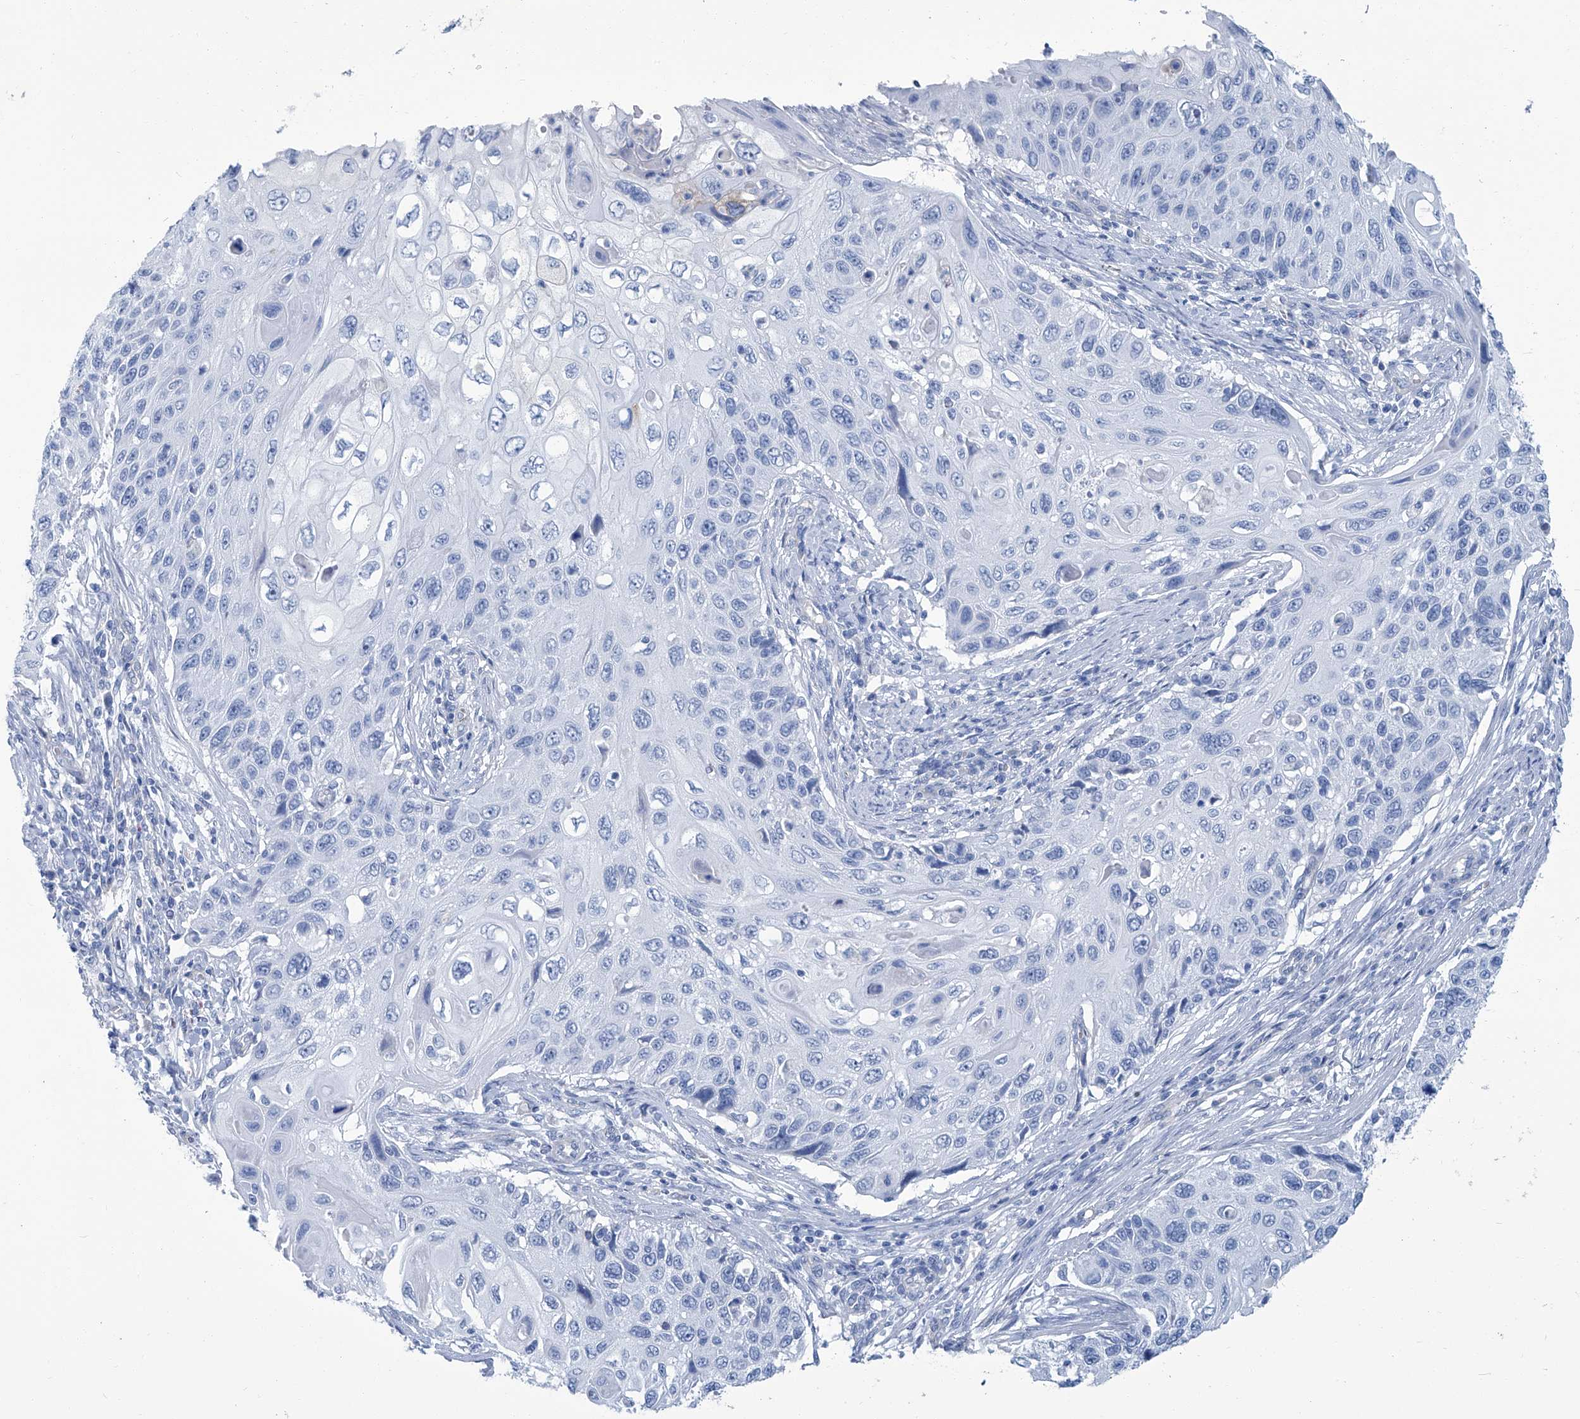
{"staining": {"intensity": "negative", "quantity": "none", "location": "none"}, "tissue": "cervical cancer", "cell_type": "Tumor cells", "image_type": "cancer", "snomed": [{"axis": "morphology", "description": "Squamous cell carcinoma, NOS"}, {"axis": "topography", "description": "Cervix"}], "caption": "A micrograph of cervical squamous cell carcinoma stained for a protein reveals no brown staining in tumor cells. (DAB (3,3'-diaminobenzidine) immunohistochemistry visualized using brightfield microscopy, high magnification).", "gene": "PFKL", "patient": {"sex": "female", "age": 70}}